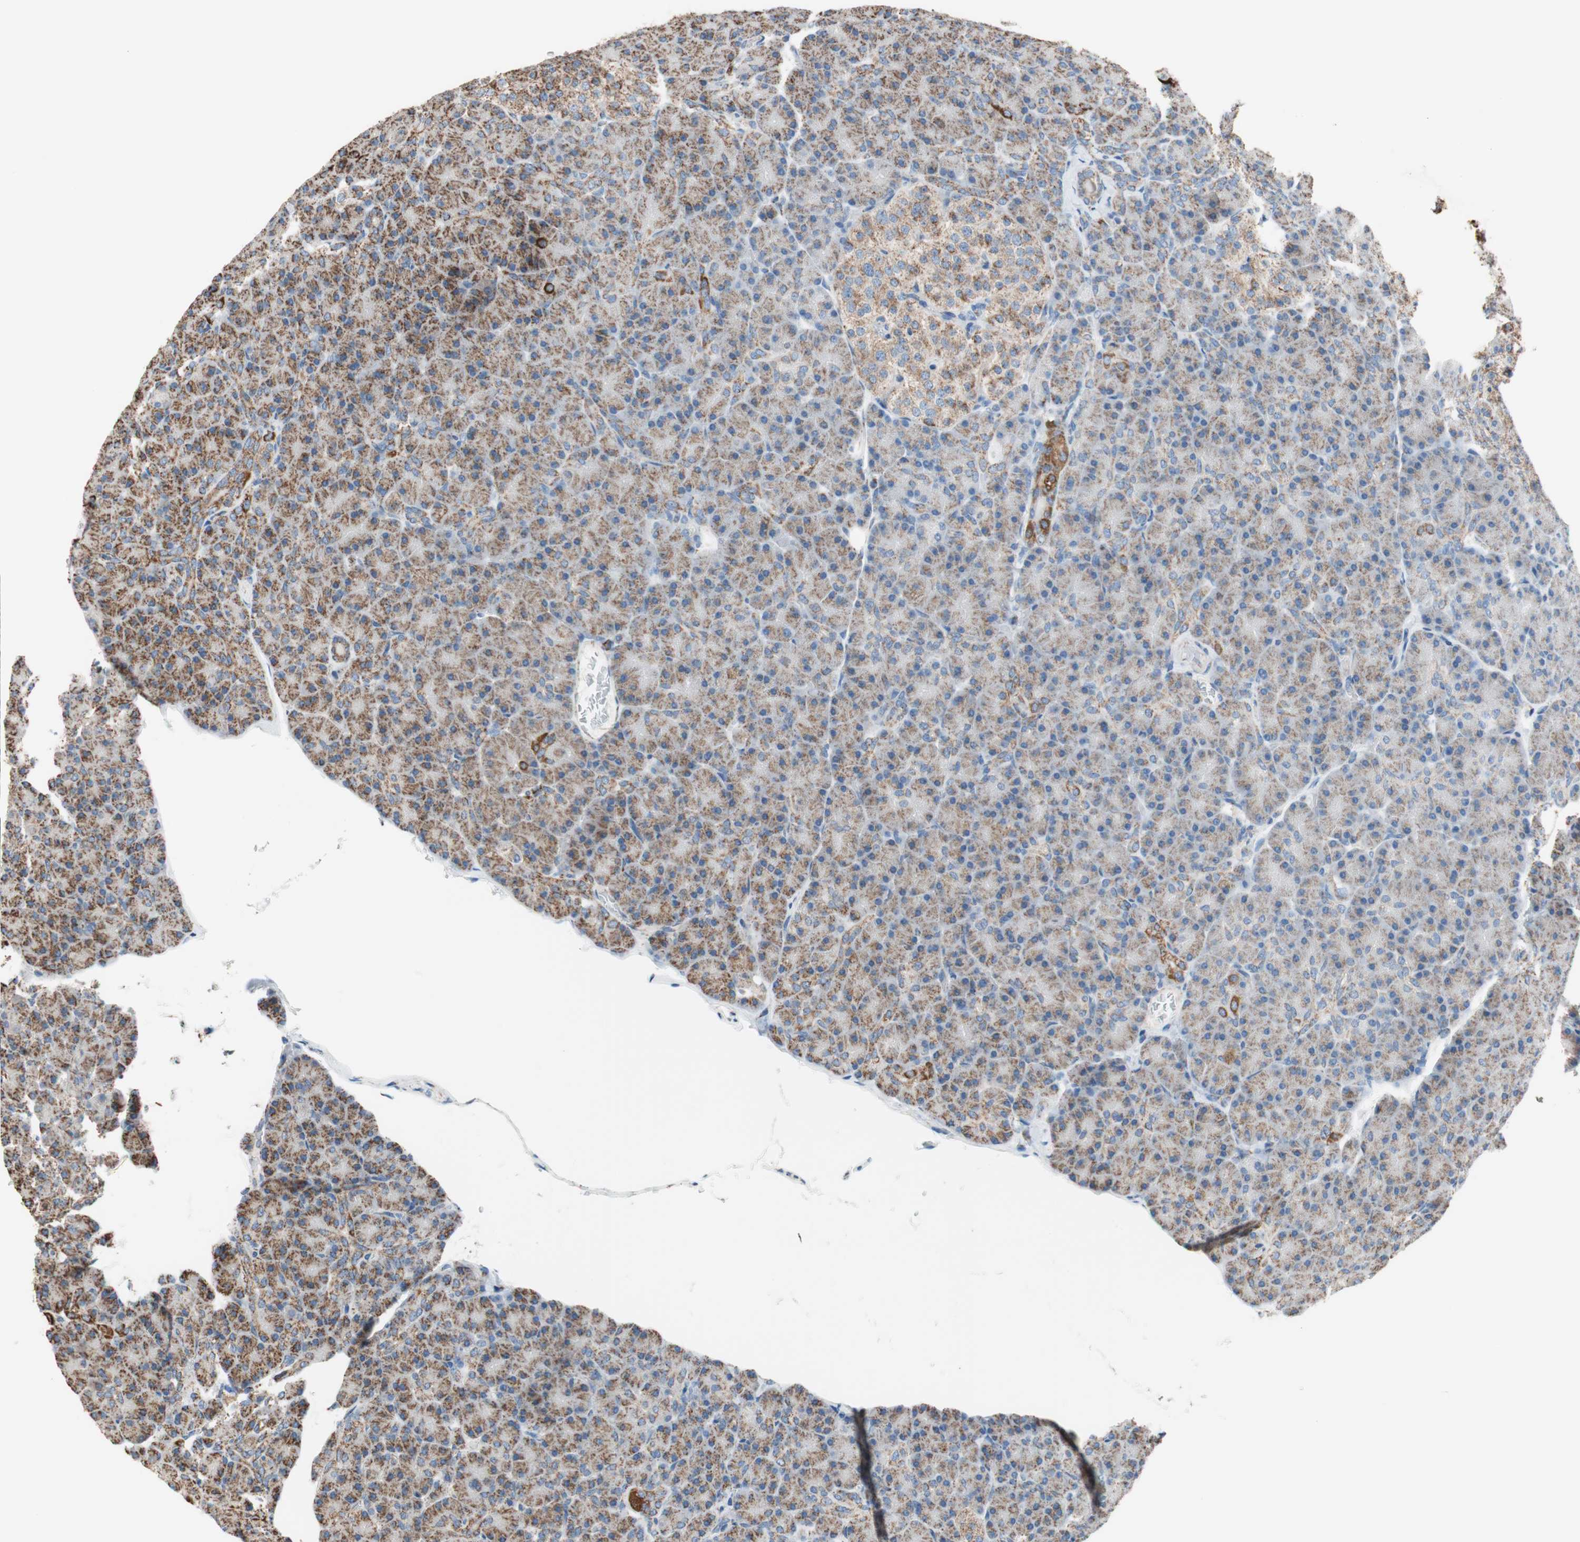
{"staining": {"intensity": "moderate", "quantity": ">75%", "location": "cytoplasmic/membranous"}, "tissue": "pancreas", "cell_type": "Exocrine glandular cells", "image_type": "normal", "snomed": [{"axis": "morphology", "description": "Normal tissue, NOS"}, {"axis": "topography", "description": "Pancreas"}], "caption": "Moderate cytoplasmic/membranous protein expression is identified in about >75% of exocrine glandular cells in pancreas. (Brightfield microscopy of DAB IHC at high magnification).", "gene": "PCSK4", "patient": {"sex": "female", "age": 43}}